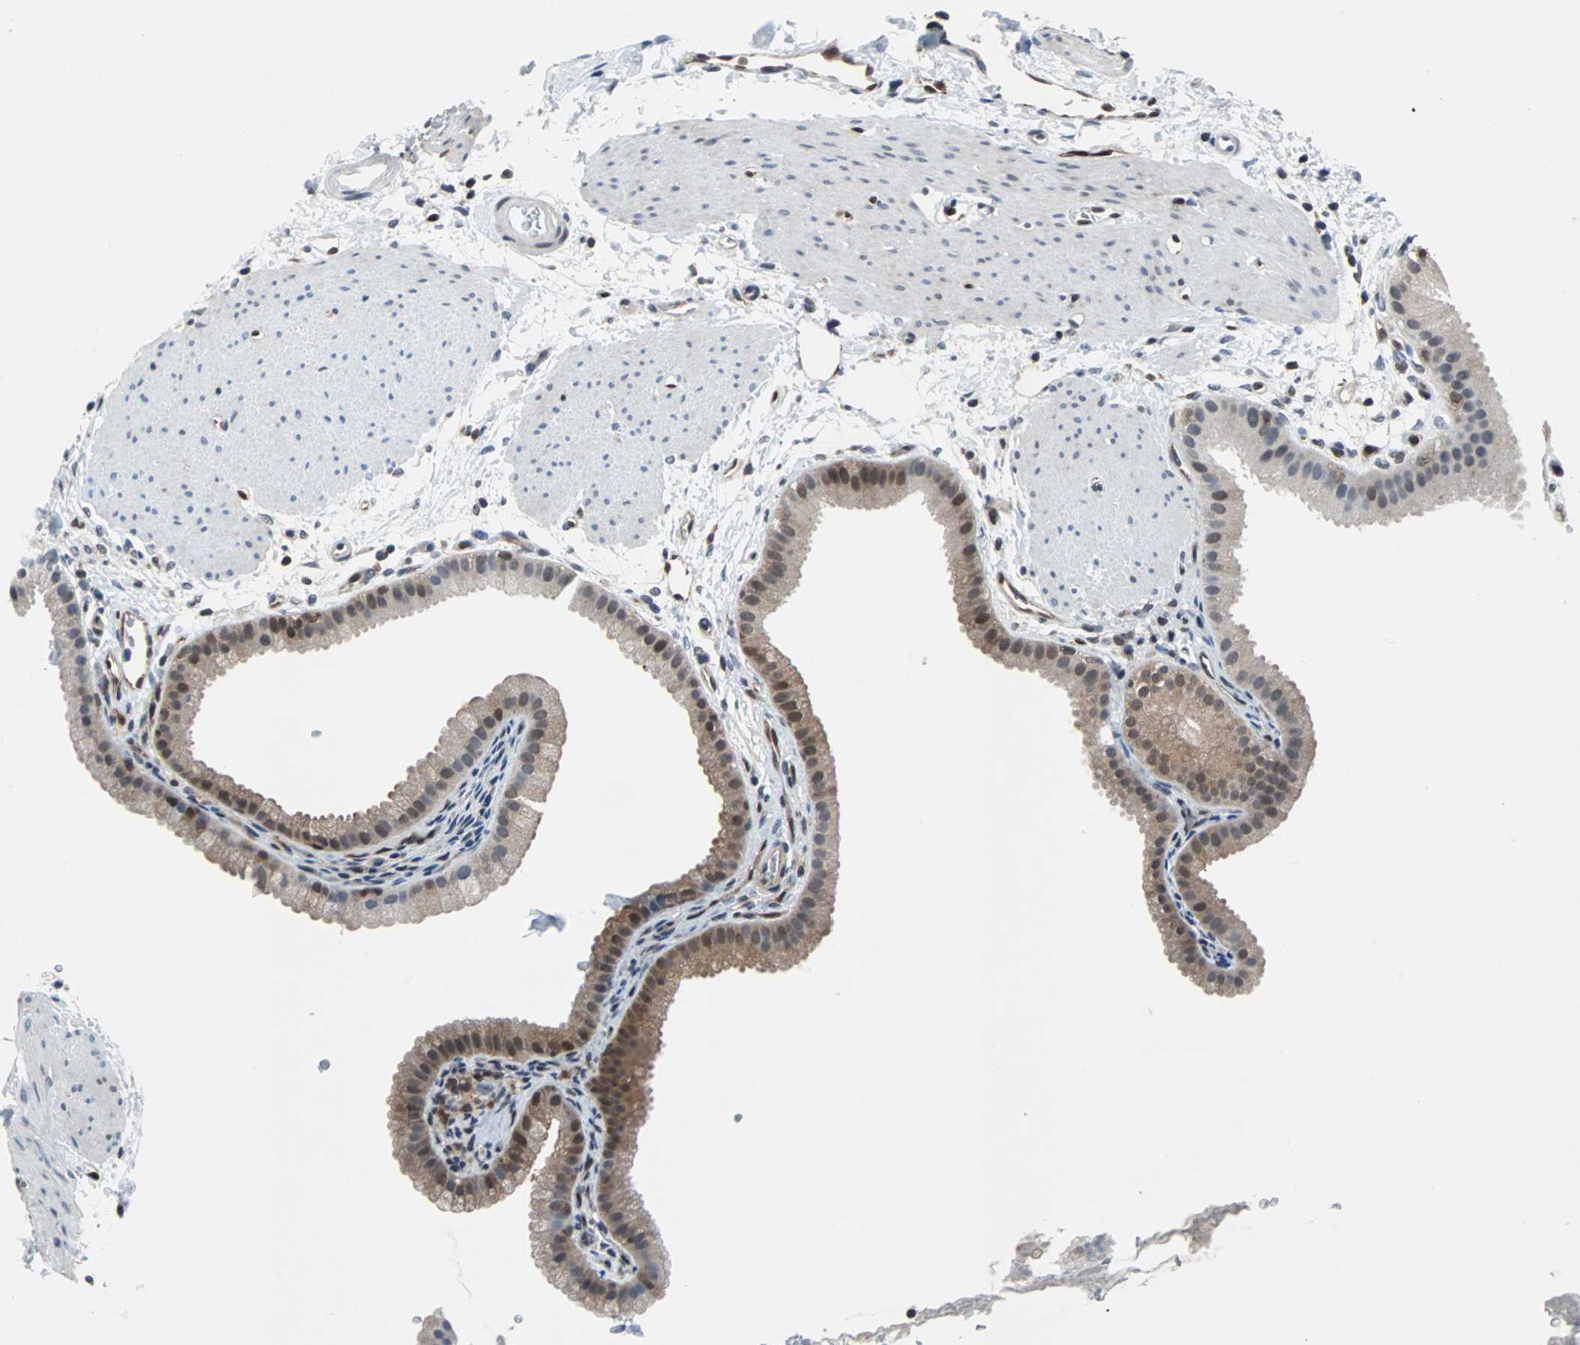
{"staining": {"intensity": "moderate", "quantity": "25%-75%", "location": "nuclear"}, "tissue": "gallbladder", "cell_type": "Glandular cells", "image_type": "normal", "snomed": [{"axis": "morphology", "description": "Normal tissue, NOS"}, {"axis": "topography", "description": "Gallbladder"}], "caption": "A medium amount of moderate nuclear positivity is identified in approximately 25%-75% of glandular cells in benign gallbladder.", "gene": "MAP2K6", "patient": {"sex": "female", "age": 64}}